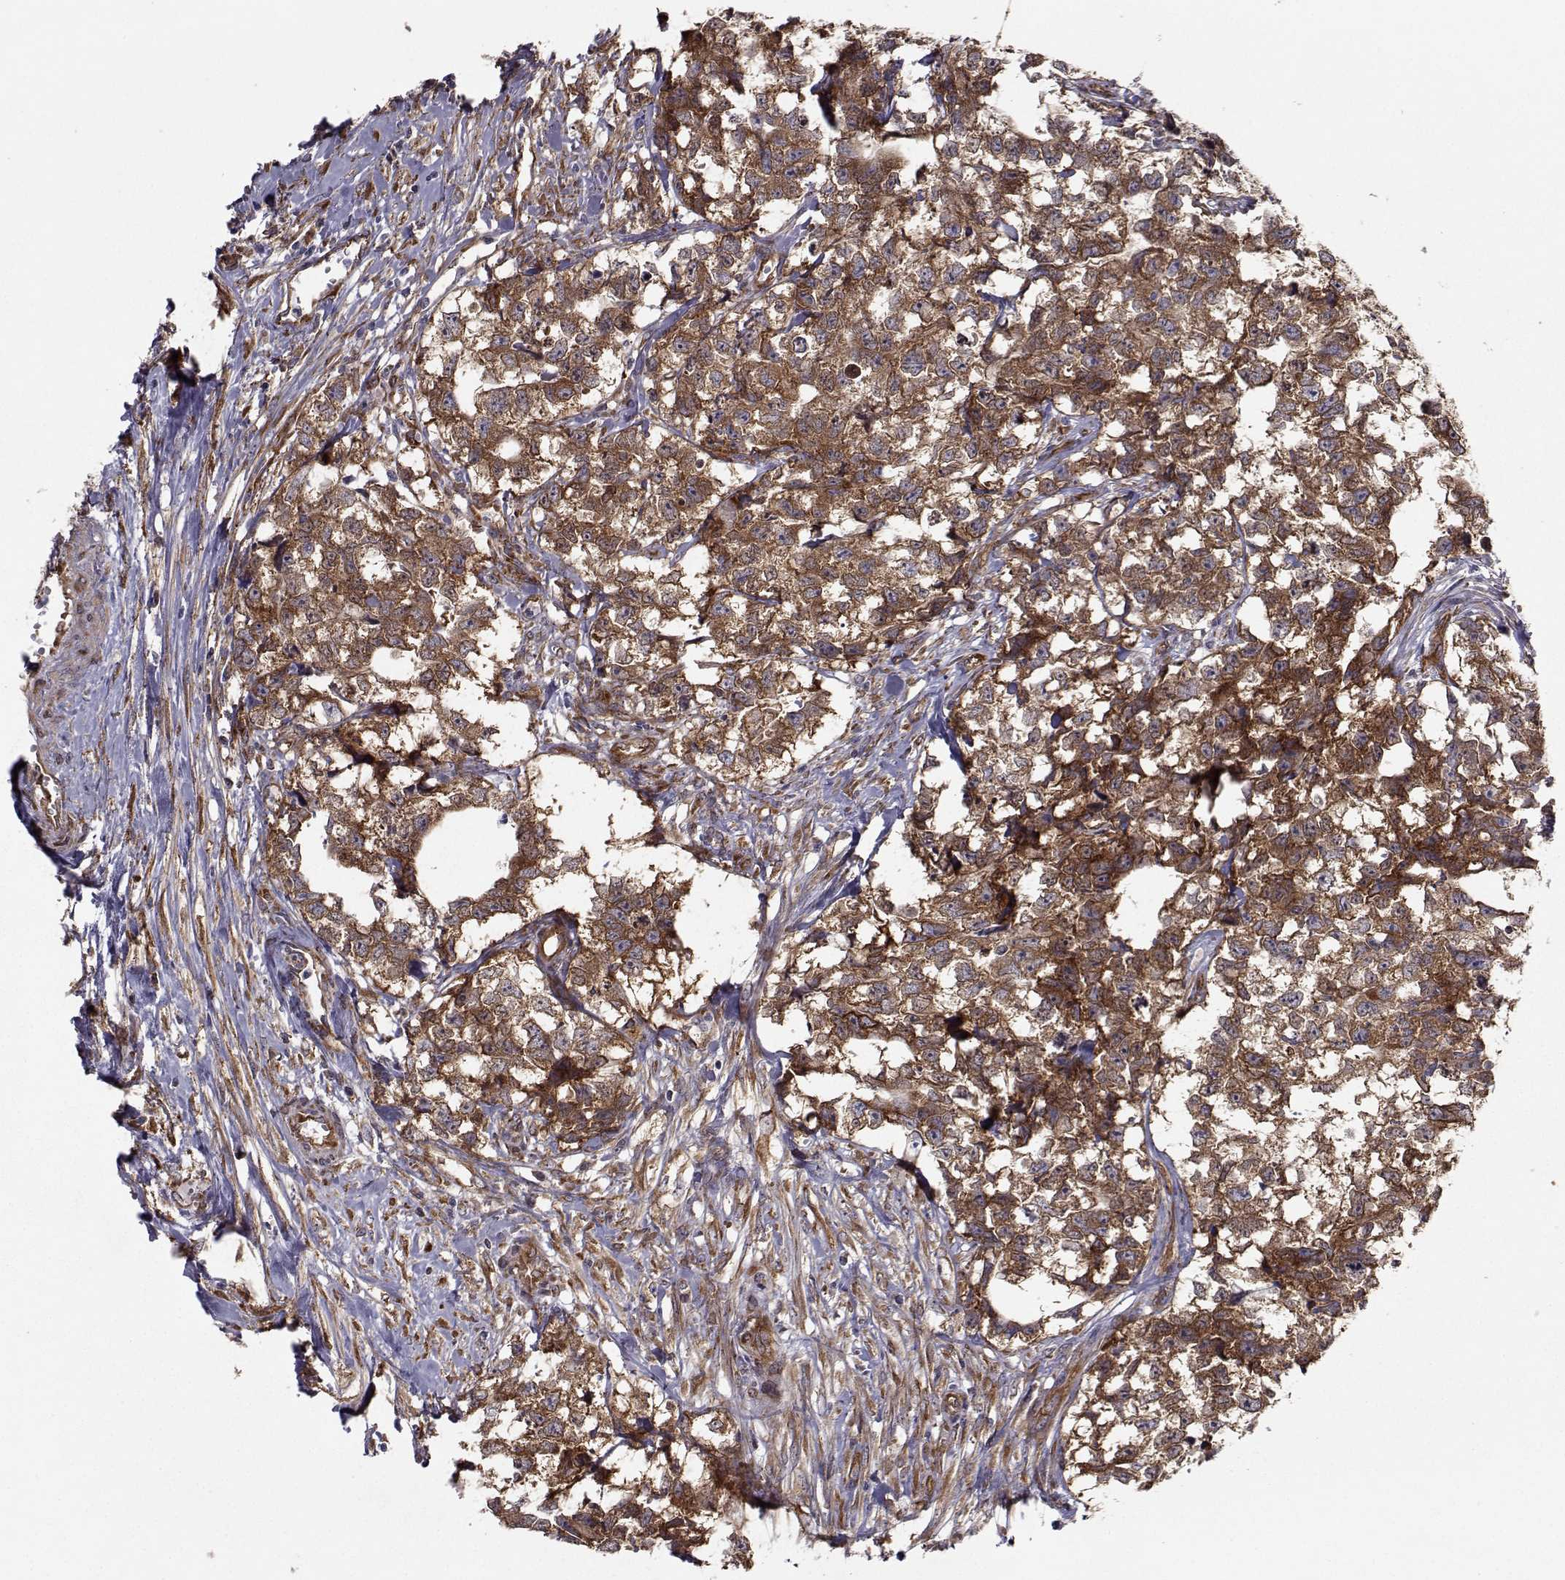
{"staining": {"intensity": "strong", "quantity": ">75%", "location": "cytoplasmic/membranous"}, "tissue": "testis cancer", "cell_type": "Tumor cells", "image_type": "cancer", "snomed": [{"axis": "morphology", "description": "Carcinoma, Embryonal, NOS"}, {"axis": "morphology", "description": "Teratoma, malignant, NOS"}, {"axis": "topography", "description": "Testis"}], "caption": "Strong cytoplasmic/membranous protein staining is present in approximately >75% of tumor cells in testis cancer (malignant teratoma).", "gene": "TRIP10", "patient": {"sex": "male", "age": 44}}